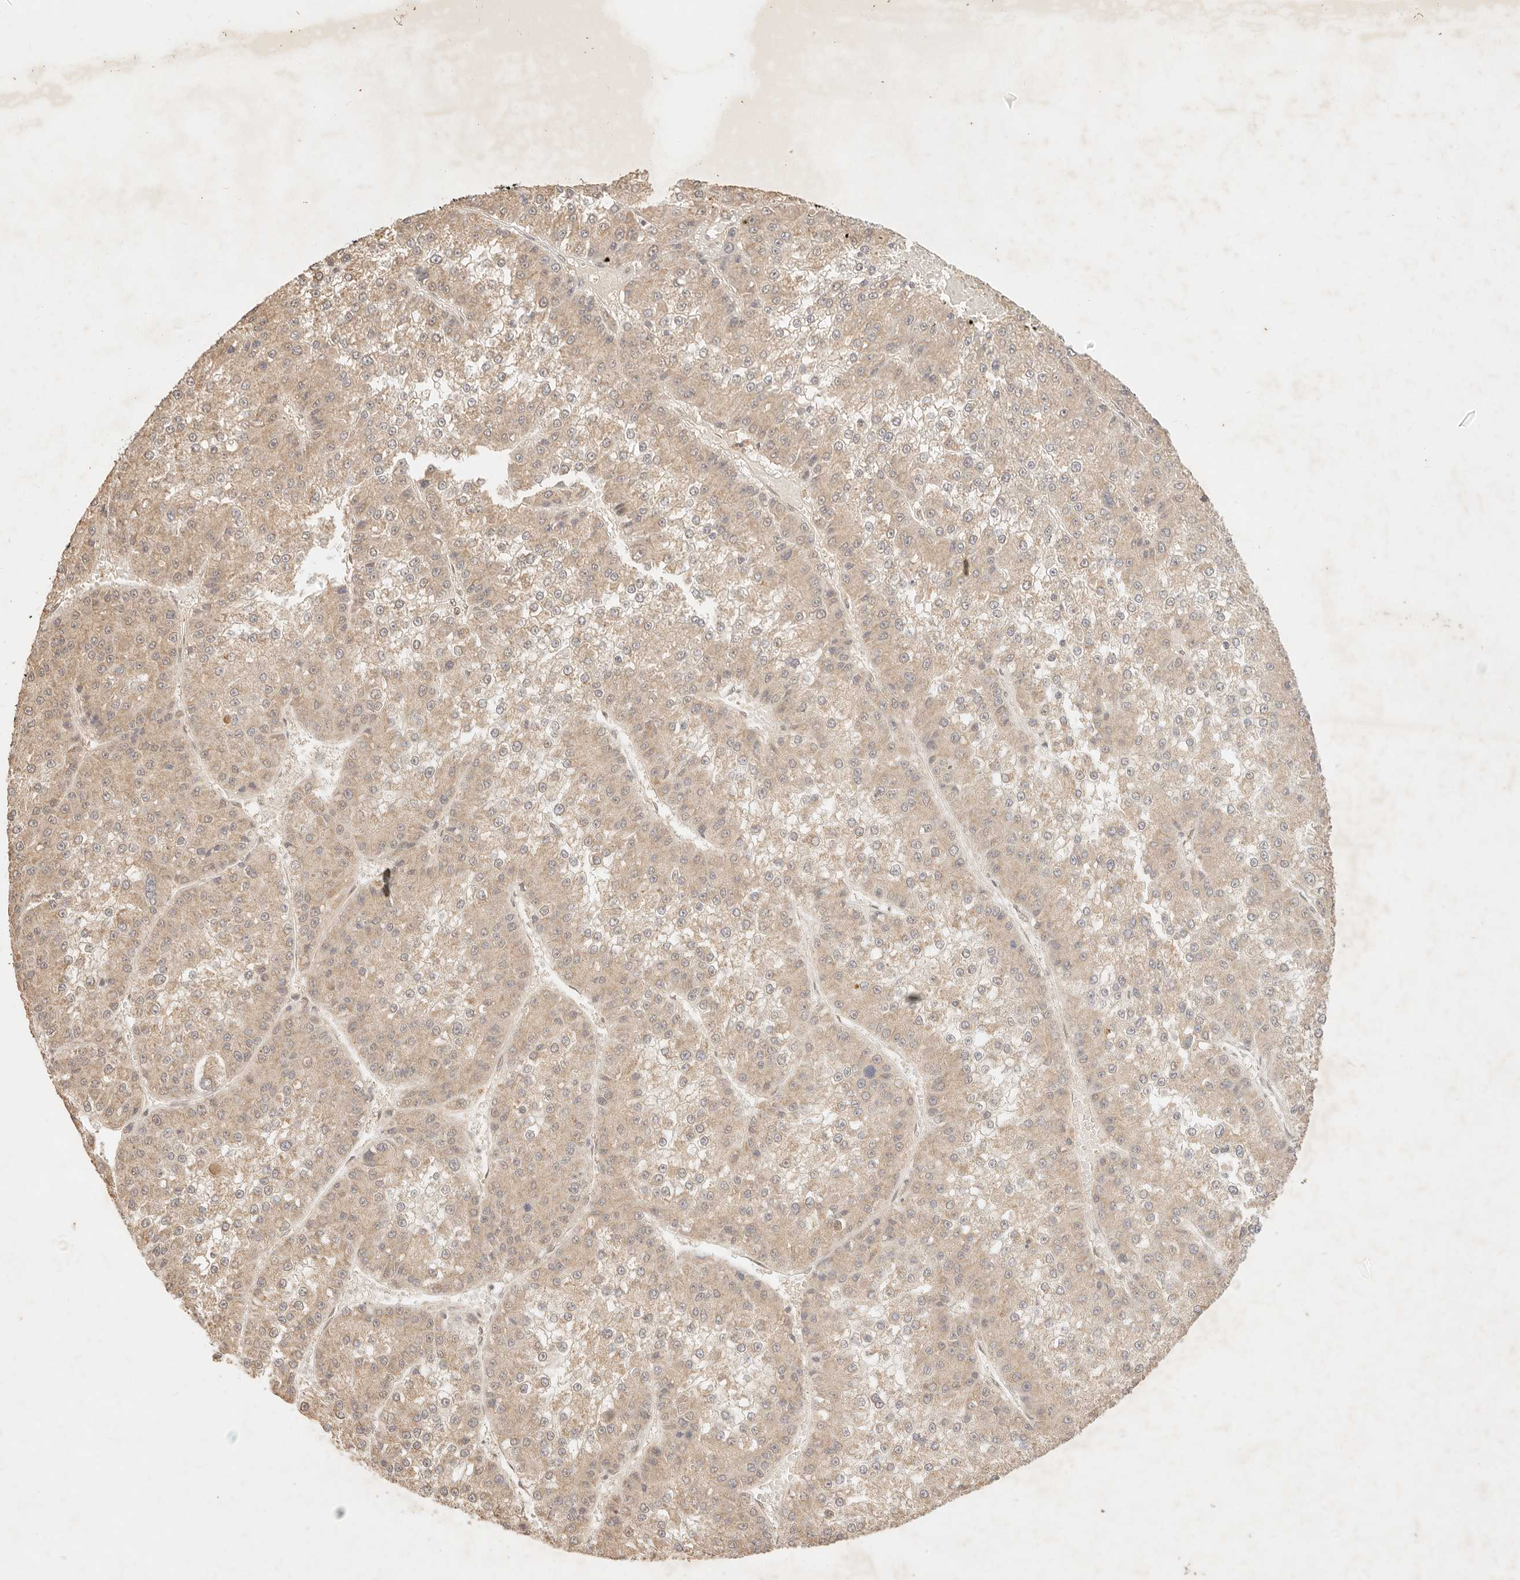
{"staining": {"intensity": "weak", "quantity": ">75%", "location": "cytoplasmic/membranous"}, "tissue": "liver cancer", "cell_type": "Tumor cells", "image_type": "cancer", "snomed": [{"axis": "morphology", "description": "Carcinoma, Hepatocellular, NOS"}, {"axis": "topography", "description": "Liver"}], "caption": "Protein positivity by IHC demonstrates weak cytoplasmic/membranous positivity in about >75% of tumor cells in liver hepatocellular carcinoma.", "gene": "TRIM11", "patient": {"sex": "female", "age": 73}}